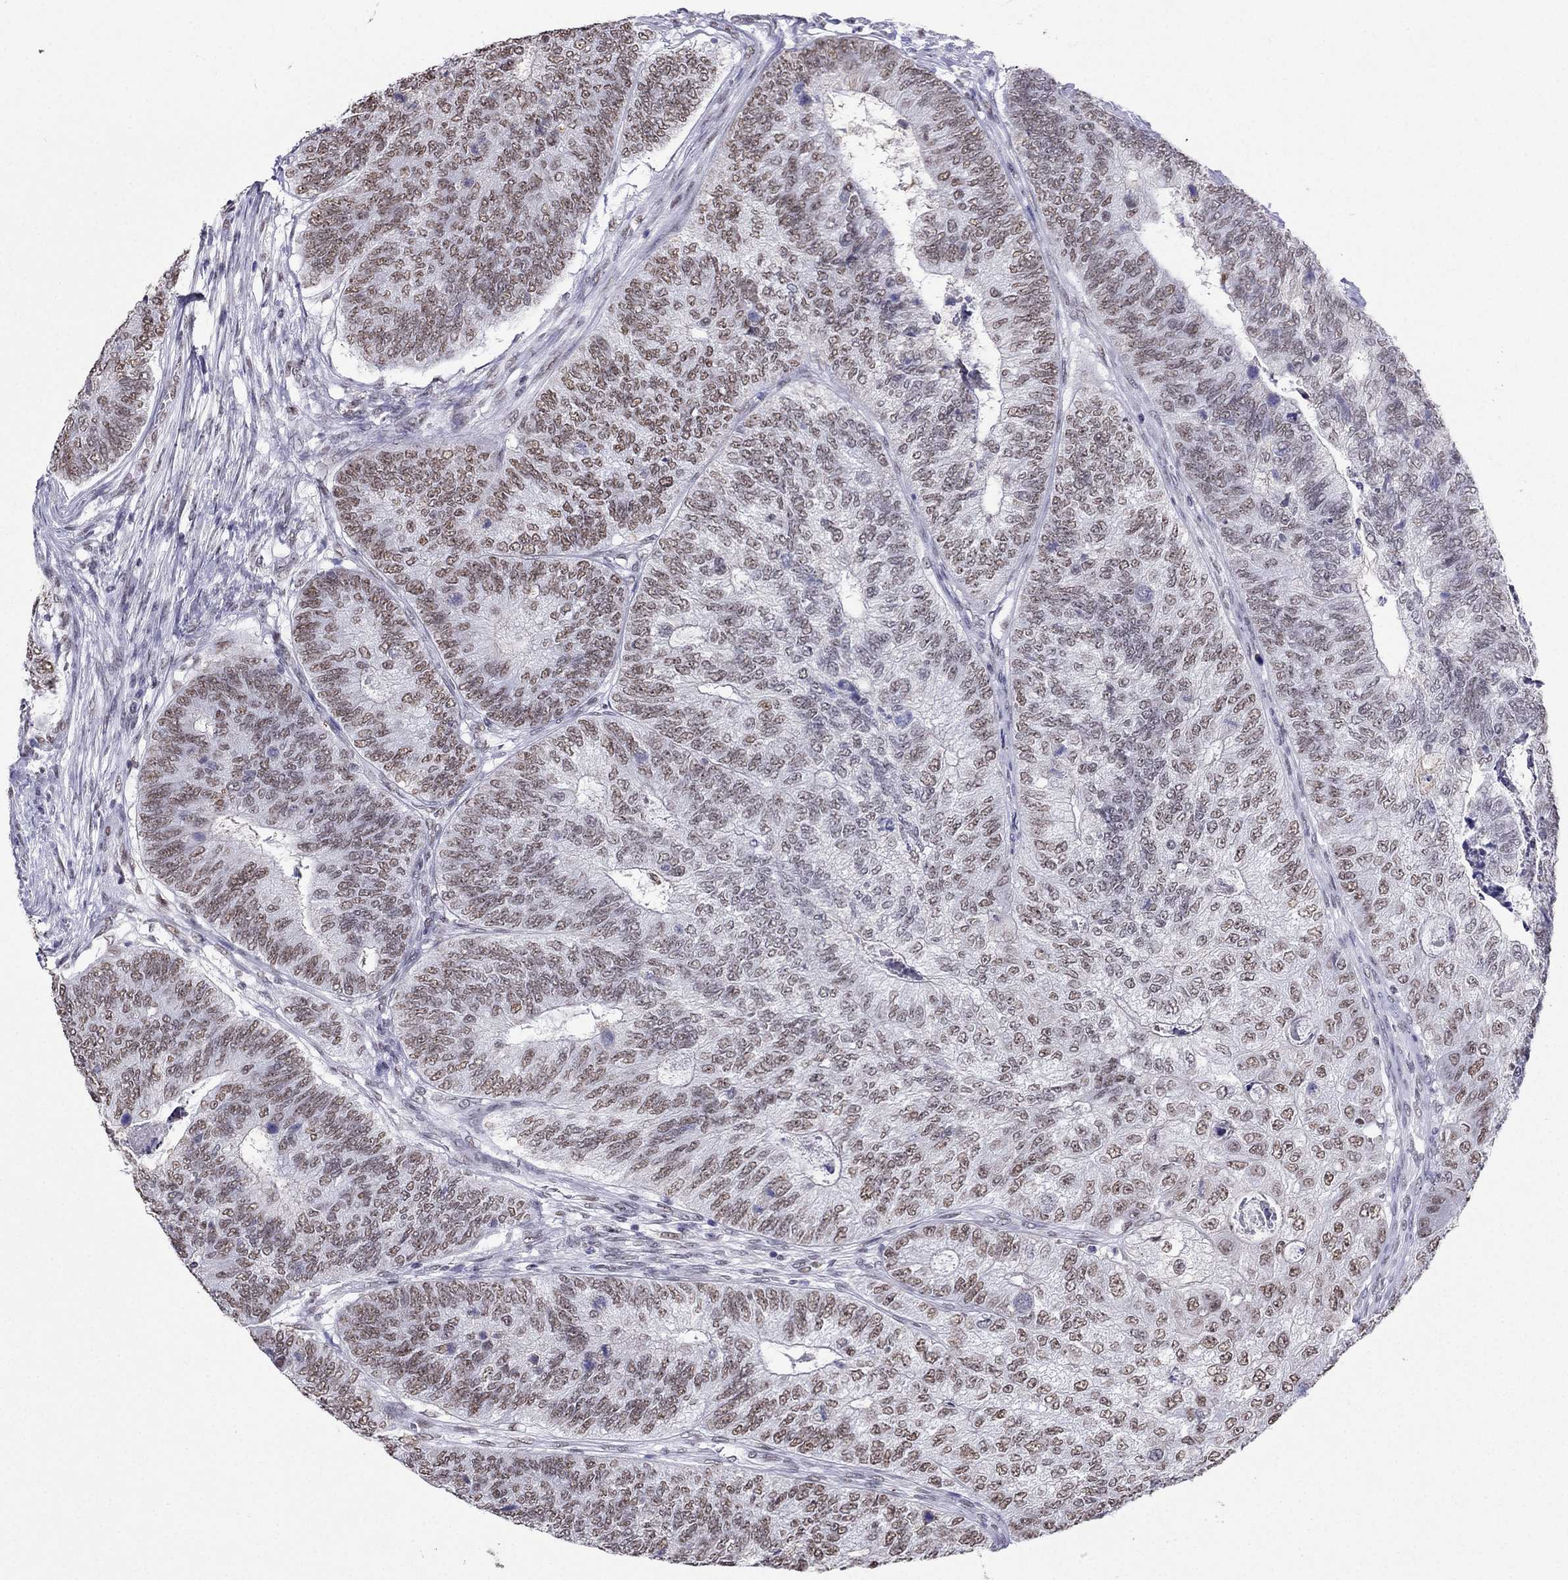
{"staining": {"intensity": "weak", "quantity": ">75%", "location": "nuclear"}, "tissue": "colorectal cancer", "cell_type": "Tumor cells", "image_type": "cancer", "snomed": [{"axis": "morphology", "description": "Adenocarcinoma, NOS"}, {"axis": "topography", "description": "Colon"}], "caption": "Tumor cells show weak nuclear staining in approximately >75% of cells in colorectal cancer.", "gene": "PPM1G", "patient": {"sex": "female", "age": 67}}